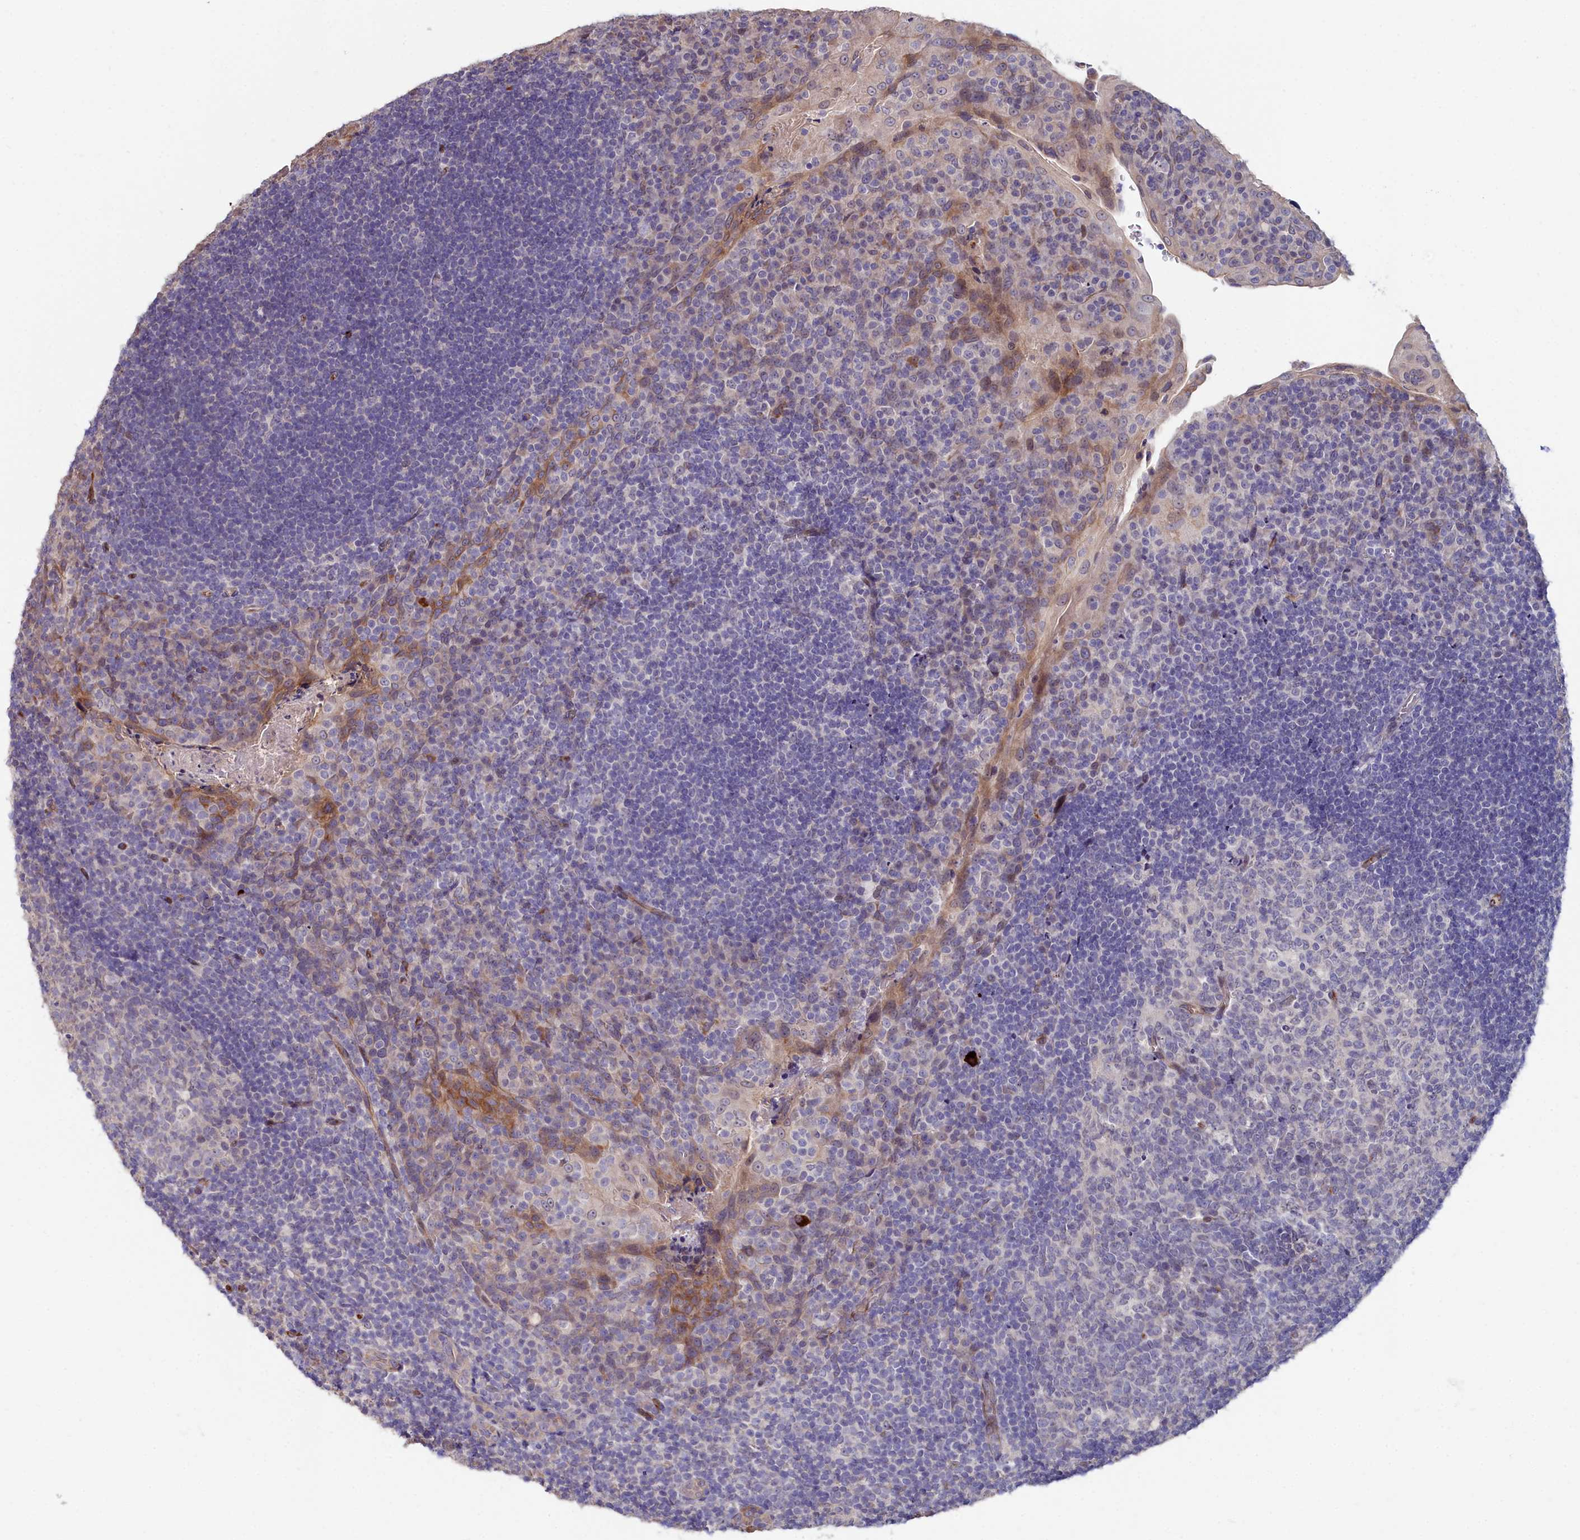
{"staining": {"intensity": "negative", "quantity": "none", "location": "none"}, "tissue": "tonsil", "cell_type": "Germinal center cells", "image_type": "normal", "snomed": [{"axis": "morphology", "description": "Normal tissue, NOS"}, {"axis": "topography", "description": "Tonsil"}], "caption": "Immunohistochemistry image of normal tonsil: tonsil stained with DAB reveals no significant protein expression in germinal center cells.", "gene": "C4orf19", "patient": {"sex": "male", "age": 17}}